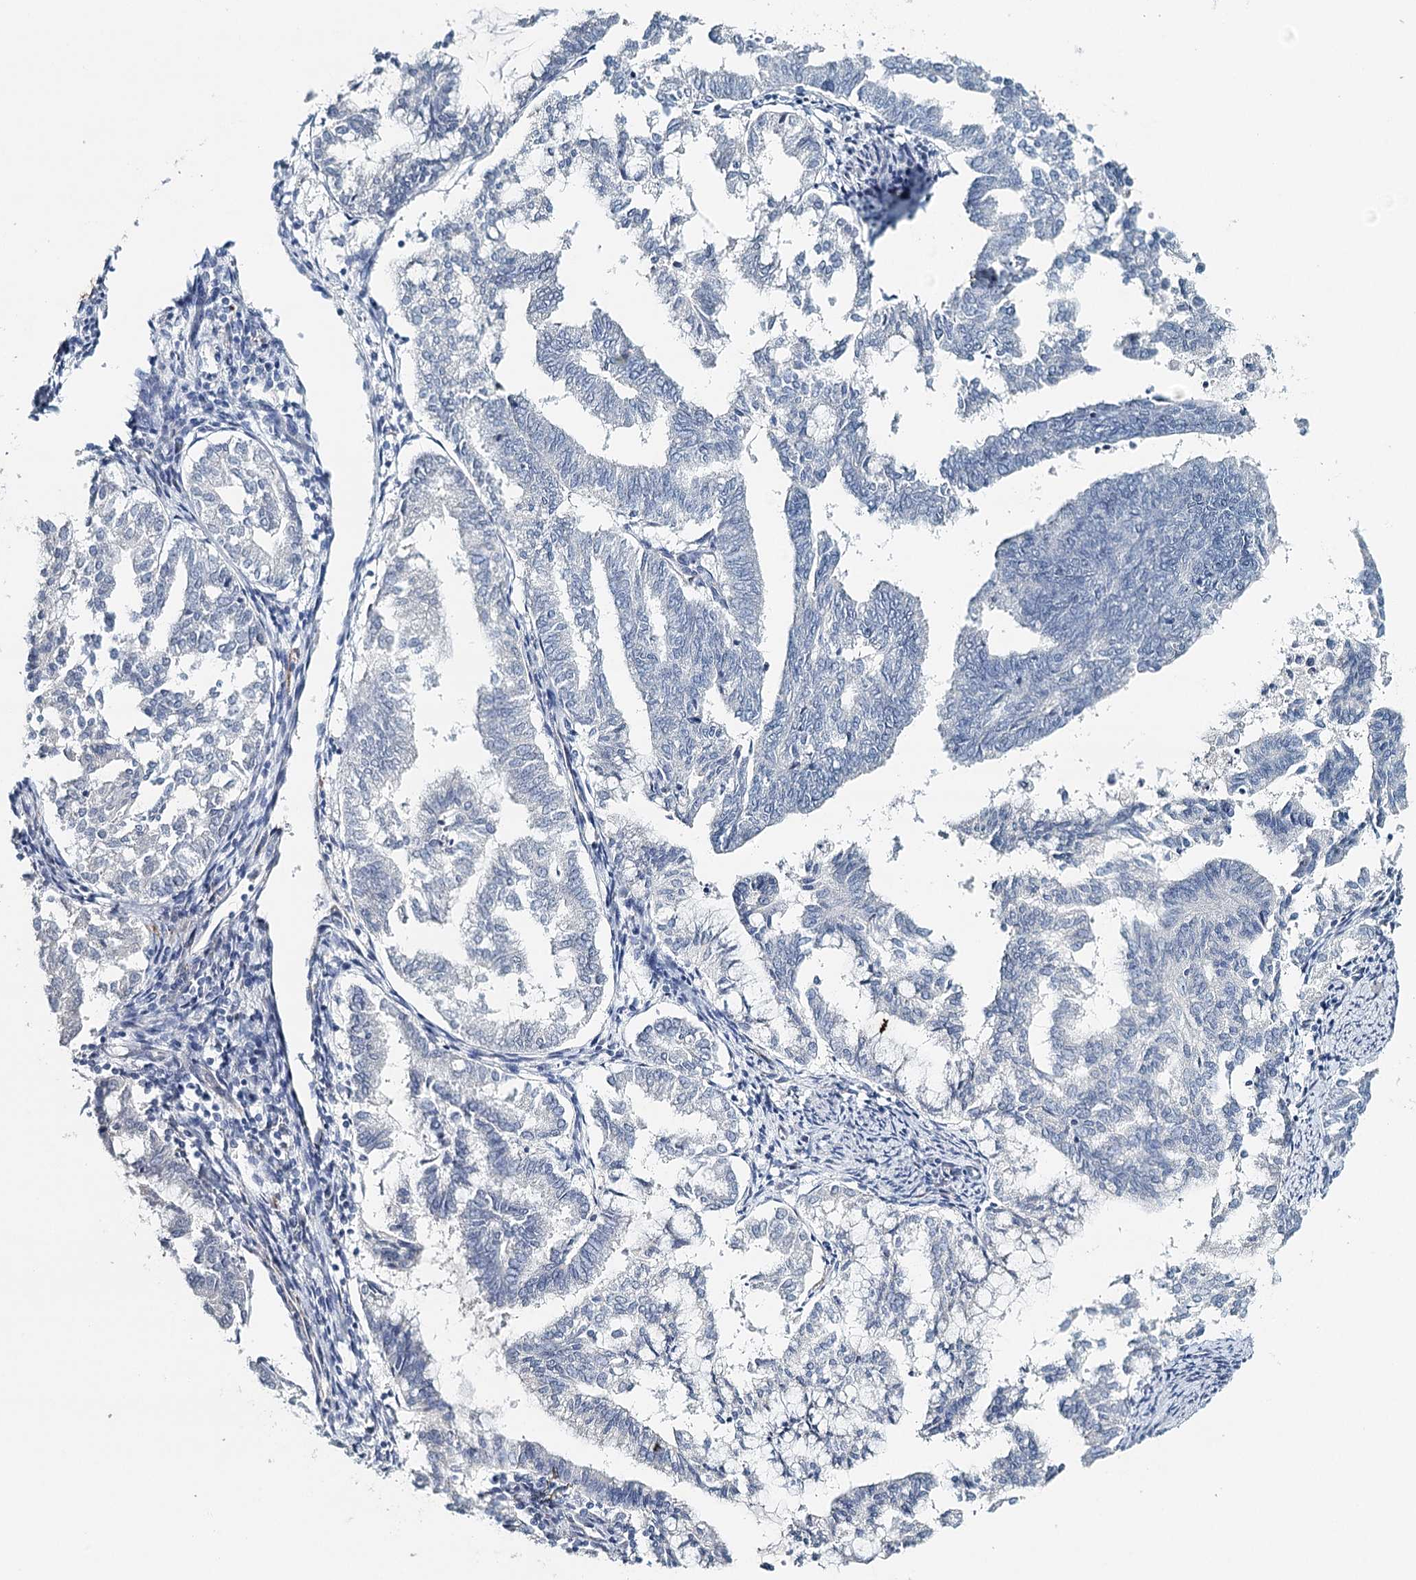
{"staining": {"intensity": "negative", "quantity": "none", "location": "none"}, "tissue": "endometrial cancer", "cell_type": "Tumor cells", "image_type": "cancer", "snomed": [{"axis": "morphology", "description": "Adenocarcinoma, NOS"}, {"axis": "topography", "description": "Endometrium"}], "caption": "Tumor cells show no significant protein staining in adenocarcinoma (endometrial). (Stains: DAB IHC with hematoxylin counter stain, Microscopy: brightfield microscopy at high magnification).", "gene": "SYNPO", "patient": {"sex": "female", "age": 79}}